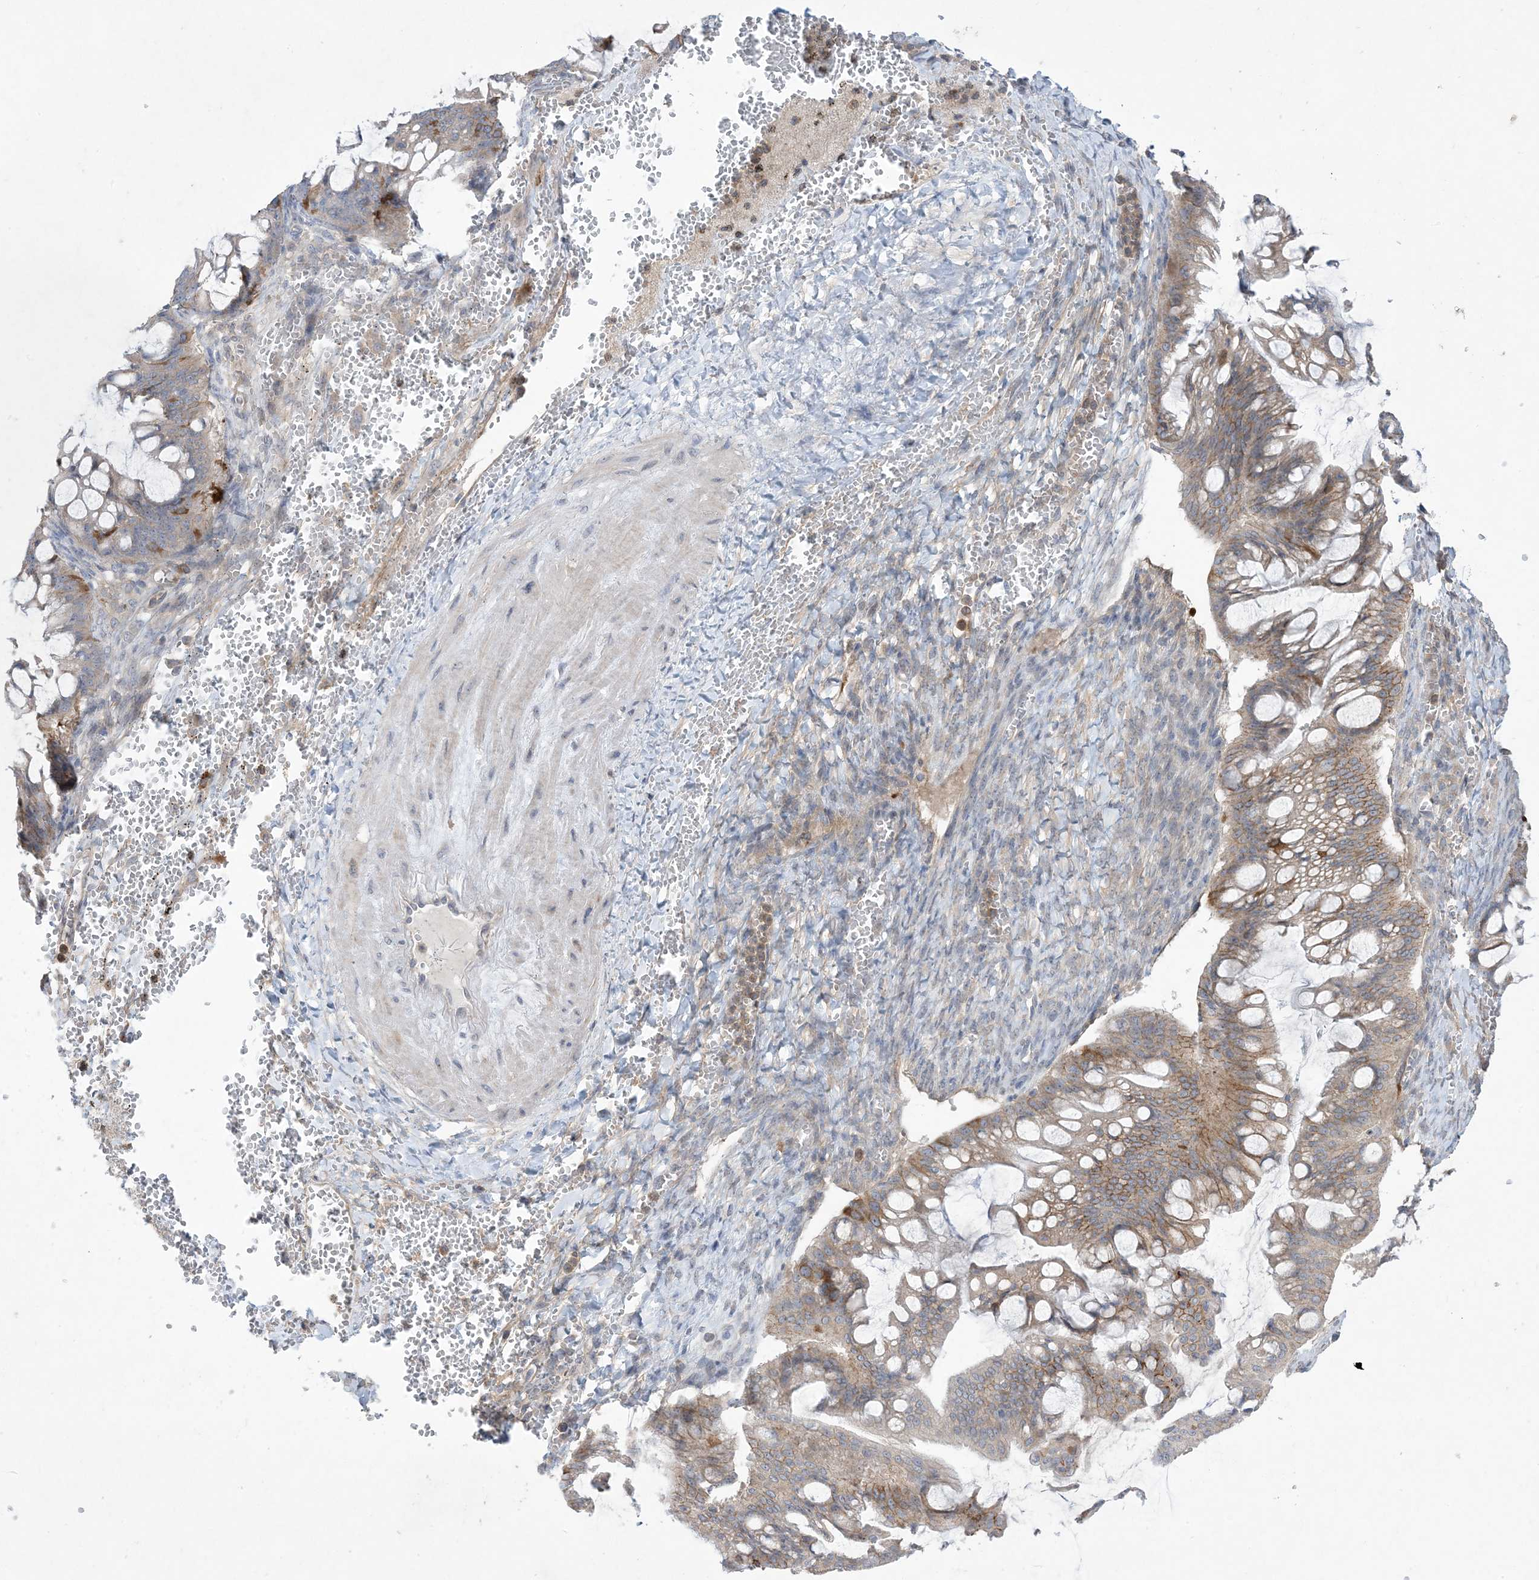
{"staining": {"intensity": "moderate", "quantity": "25%-75%", "location": "cytoplasmic/membranous"}, "tissue": "ovarian cancer", "cell_type": "Tumor cells", "image_type": "cancer", "snomed": [{"axis": "morphology", "description": "Cystadenocarcinoma, mucinous, NOS"}, {"axis": "topography", "description": "Ovary"}], "caption": "A high-resolution photomicrograph shows immunohistochemistry (IHC) staining of ovarian mucinous cystadenocarcinoma, which shows moderate cytoplasmic/membranous positivity in about 25%-75% of tumor cells.", "gene": "AOC1", "patient": {"sex": "female", "age": 73}}